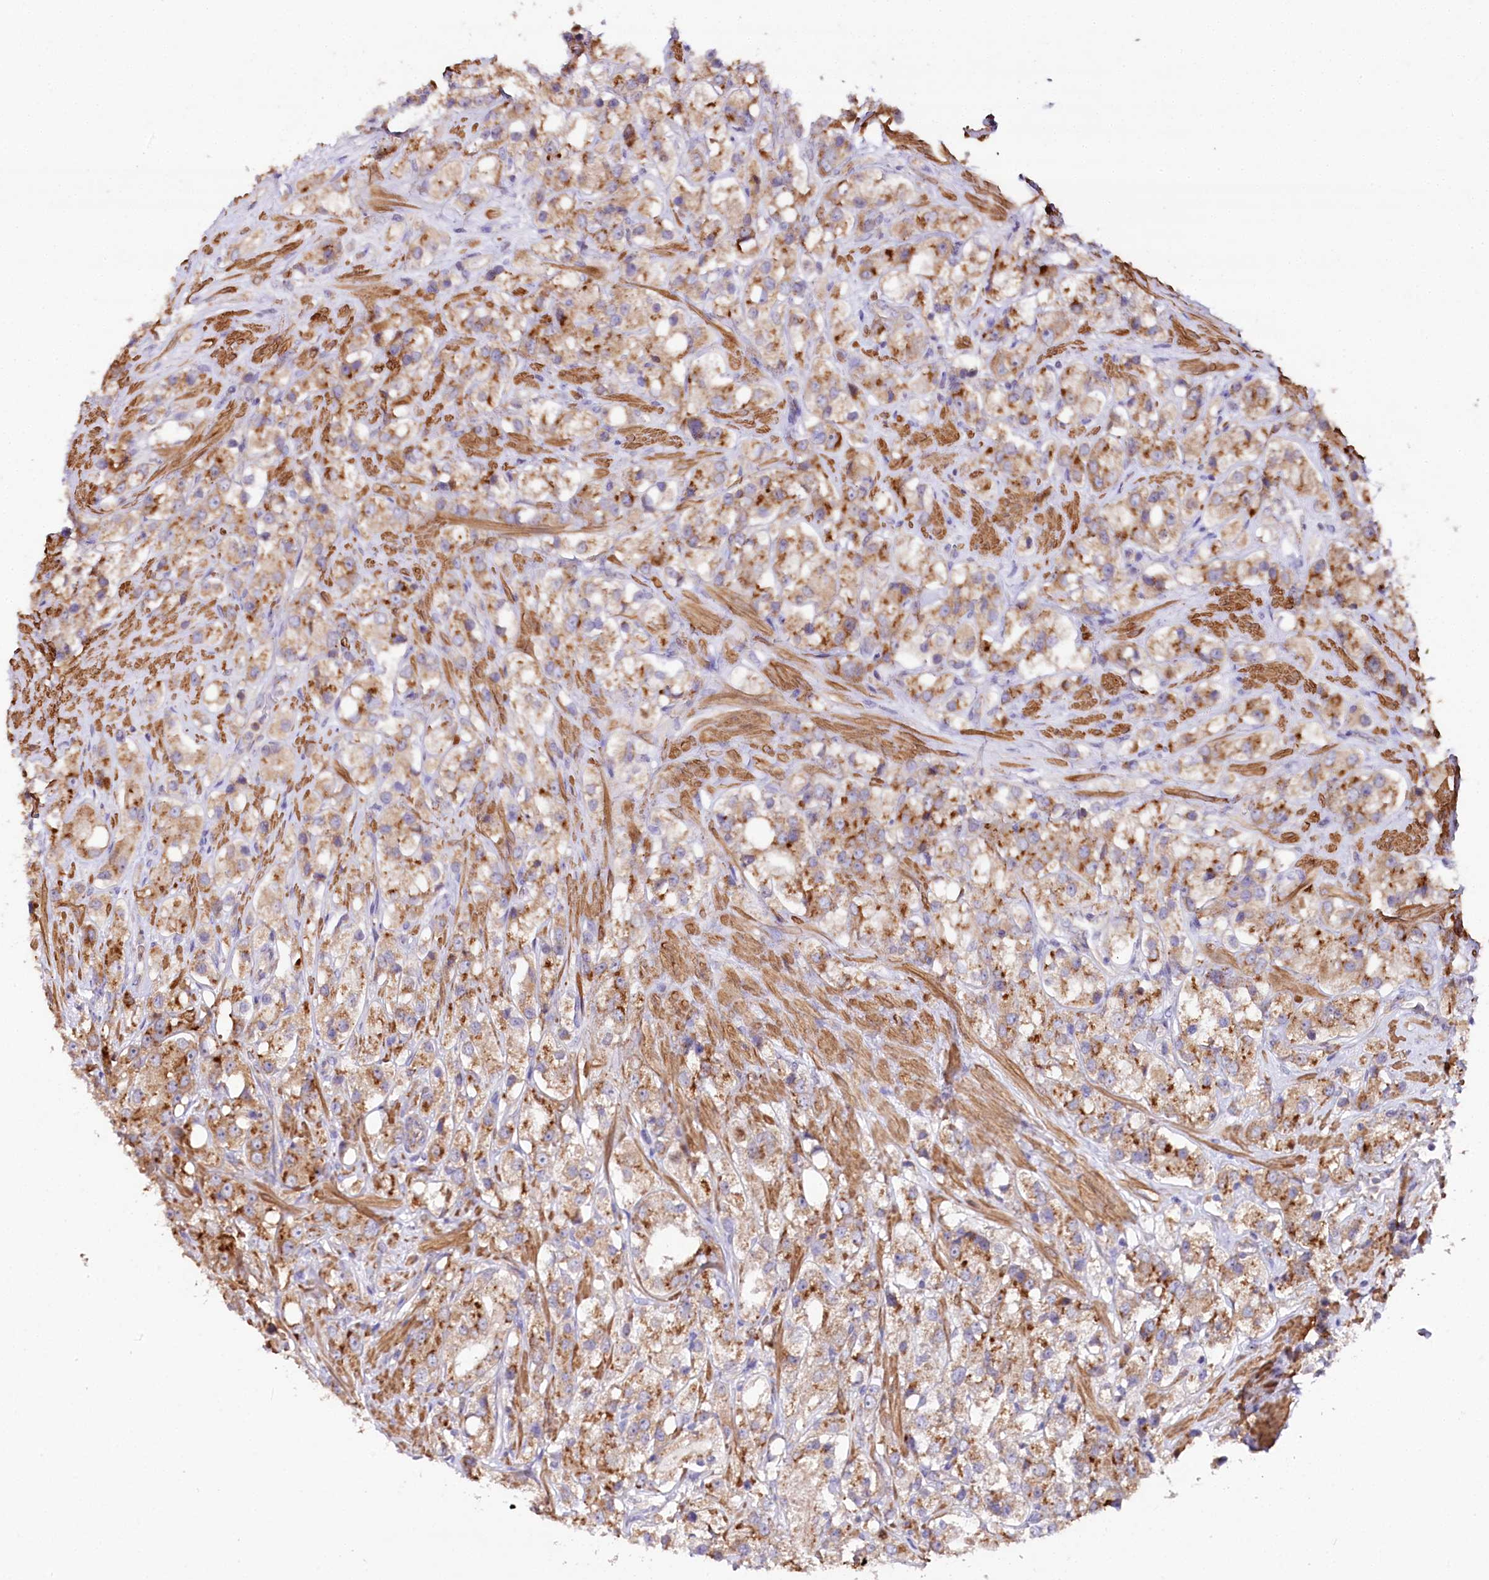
{"staining": {"intensity": "moderate", "quantity": ">75%", "location": "cytoplasmic/membranous"}, "tissue": "prostate cancer", "cell_type": "Tumor cells", "image_type": "cancer", "snomed": [{"axis": "morphology", "description": "Adenocarcinoma, NOS"}, {"axis": "topography", "description": "Prostate"}], "caption": "Prostate cancer was stained to show a protein in brown. There is medium levels of moderate cytoplasmic/membranous expression in about >75% of tumor cells. (IHC, brightfield microscopy, high magnification).", "gene": "STX6", "patient": {"sex": "male", "age": 79}}